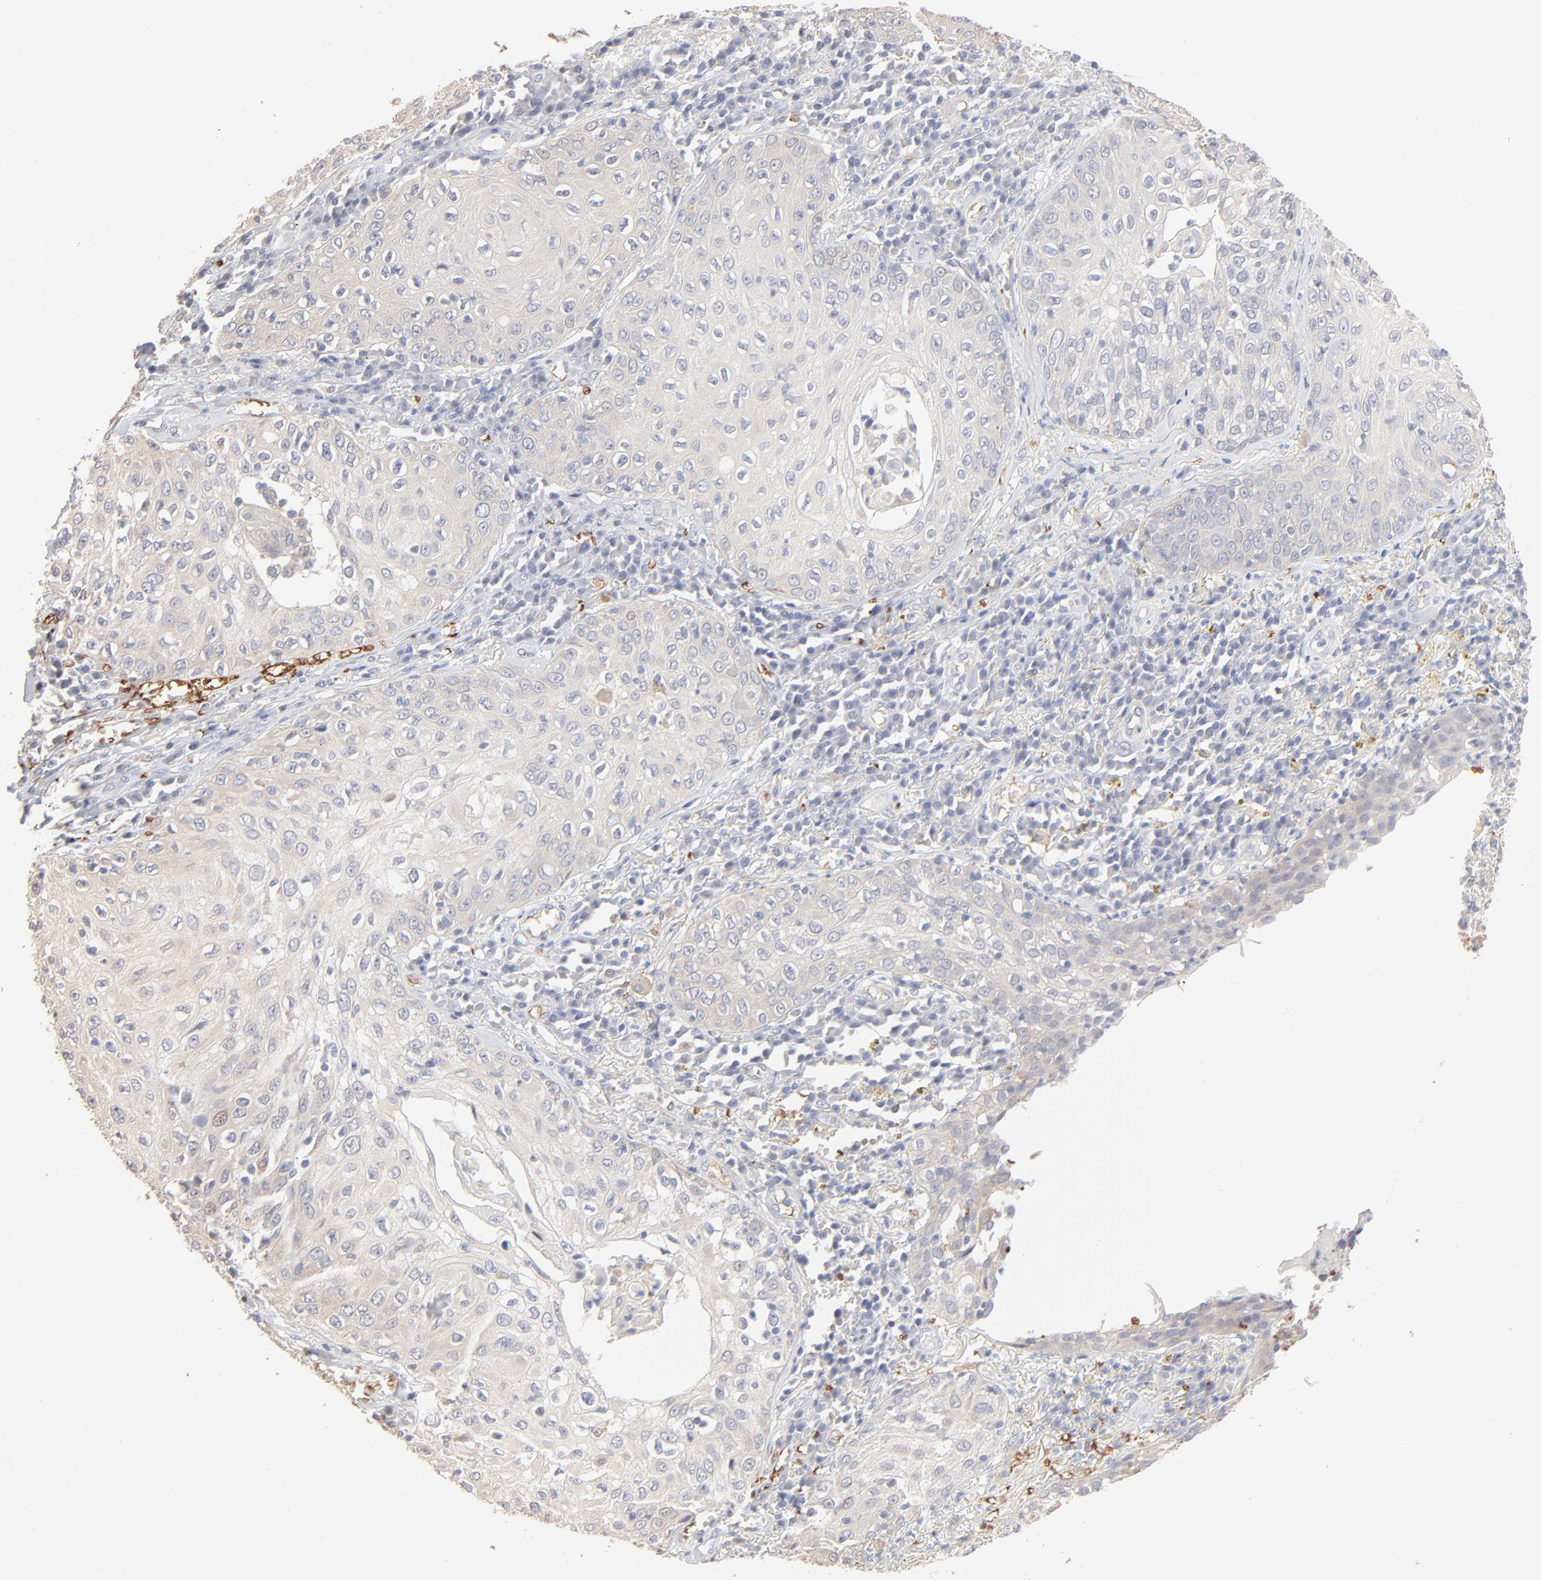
{"staining": {"intensity": "weak", "quantity": "<25%", "location": "cytoplasmic/membranous"}, "tissue": "skin cancer", "cell_type": "Tumor cells", "image_type": "cancer", "snomed": [{"axis": "morphology", "description": "Squamous cell carcinoma, NOS"}, {"axis": "topography", "description": "Skin"}], "caption": "The immunohistochemistry (IHC) photomicrograph has no significant expression in tumor cells of skin cancer (squamous cell carcinoma) tissue.", "gene": "SPTB", "patient": {"sex": "male", "age": 65}}